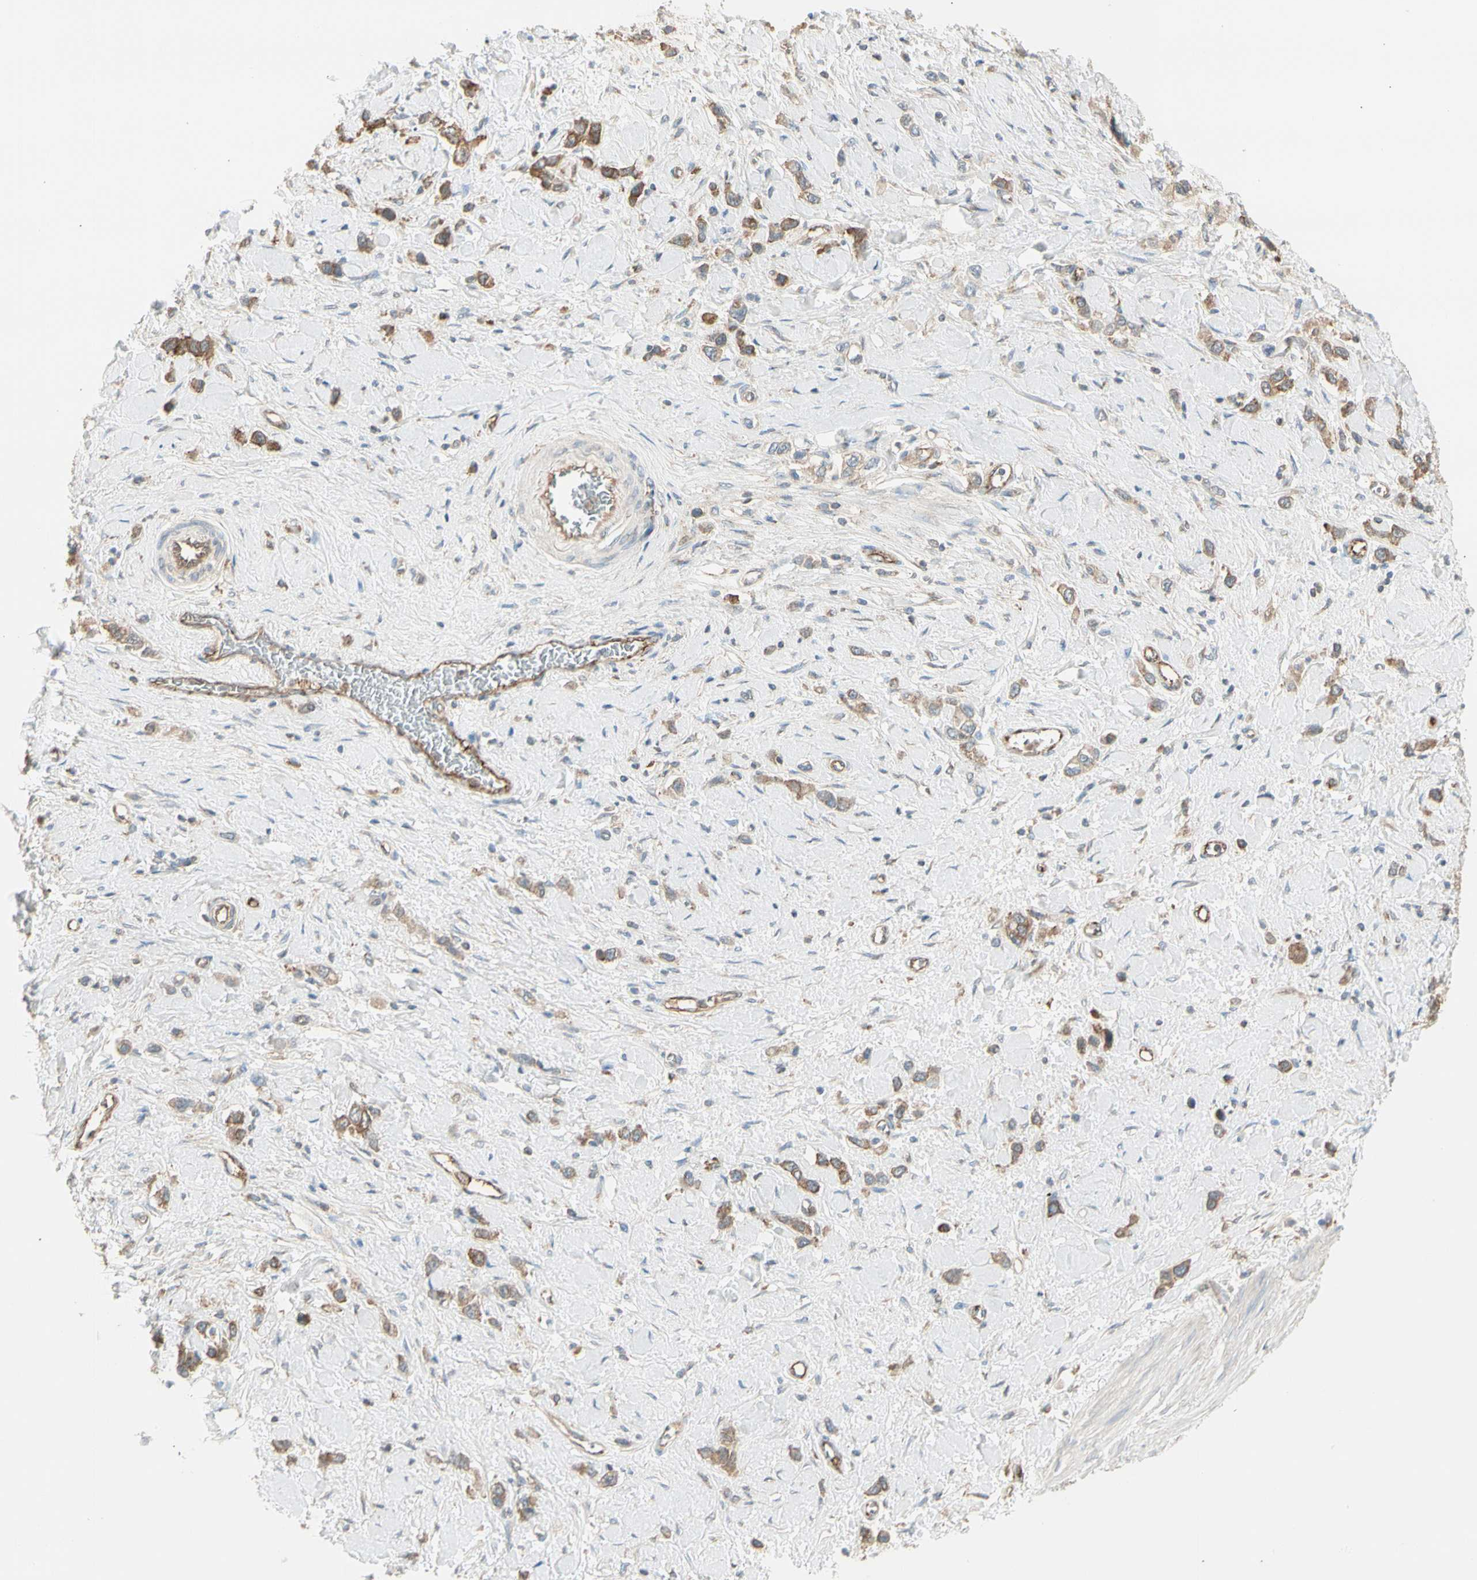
{"staining": {"intensity": "moderate", "quantity": ">75%", "location": "cytoplasmic/membranous"}, "tissue": "stomach cancer", "cell_type": "Tumor cells", "image_type": "cancer", "snomed": [{"axis": "morphology", "description": "Normal tissue, NOS"}, {"axis": "morphology", "description": "Adenocarcinoma, NOS"}, {"axis": "topography", "description": "Stomach, upper"}, {"axis": "topography", "description": "Stomach"}], "caption": "Brown immunohistochemical staining in human adenocarcinoma (stomach) displays moderate cytoplasmic/membranous positivity in about >75% of tumor cells.", "gene": "AGFG1", "patient": {"sex": "female", "age": 65}}